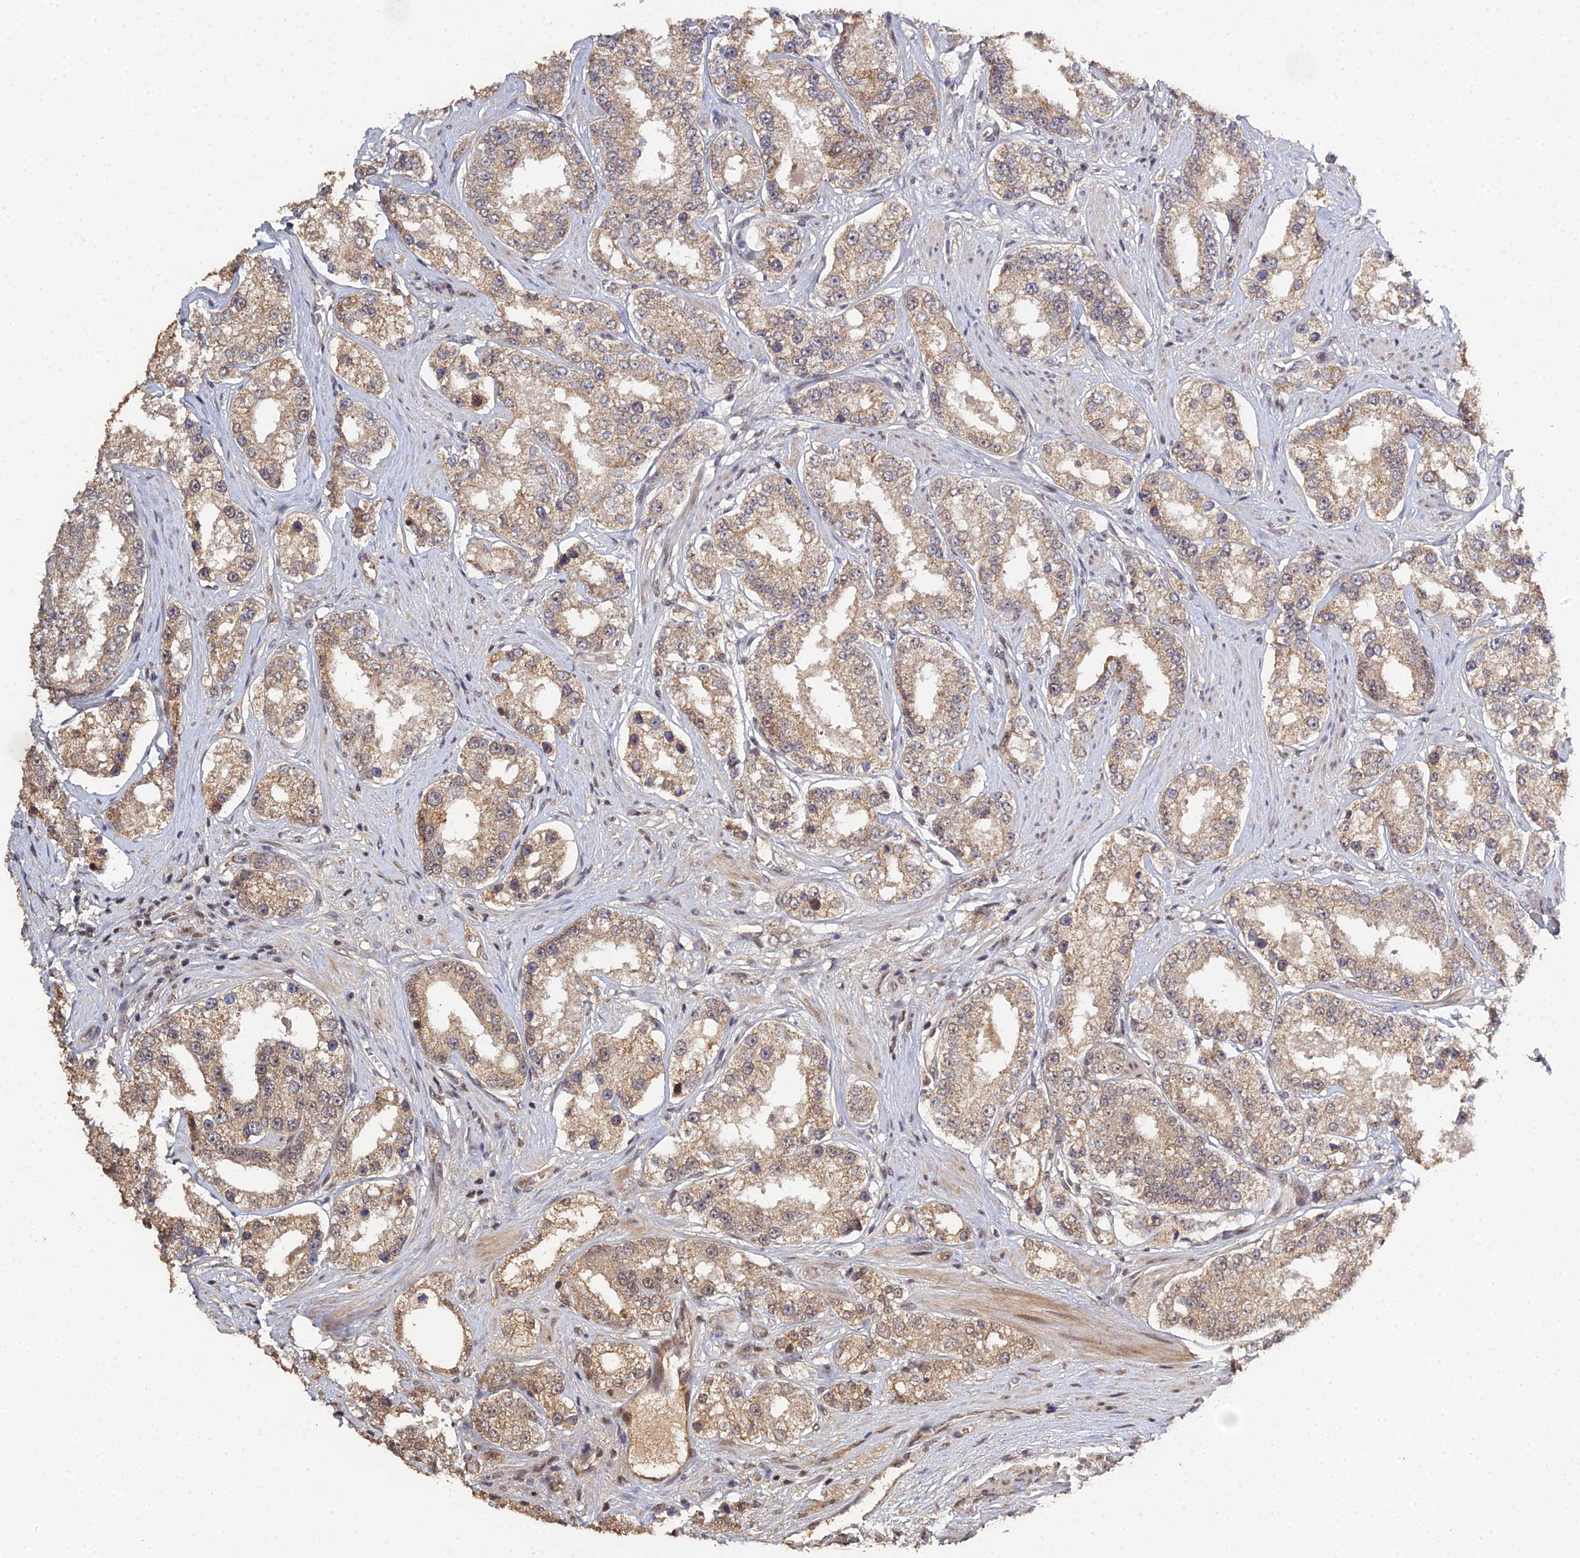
{"staining": {"intensity": "moderate", "quantity": ">75%", "location": "cytoplasmic/membranous,nuclear"}, "tissue": "prostate cancer", "cell_type": "Tumor cells", "image_type": "cancer", "snomed": [{"axis": "morphology", "description": "Normal tissue, NOS"}, {"axis": "morphology", "description": "Adenocarcinoma, High grade"}, {"axis": "topography", "description": "Prostate"}], "caption": "Prostate cancer tissue shows moderate cytoplasmic/membranous and nuclear positivity in approximately >75% of tumor cells, visualized by immunohistochemistry. The staining was performed using DAB (3,3'-diaminobenzidine) to visualize the protein expression in brown, while the nuclei were stained in blue with hematoxylin (Magnification: 20x).", "gene": "ERCC5", "patient": {"sex": "male", "age": 83}}